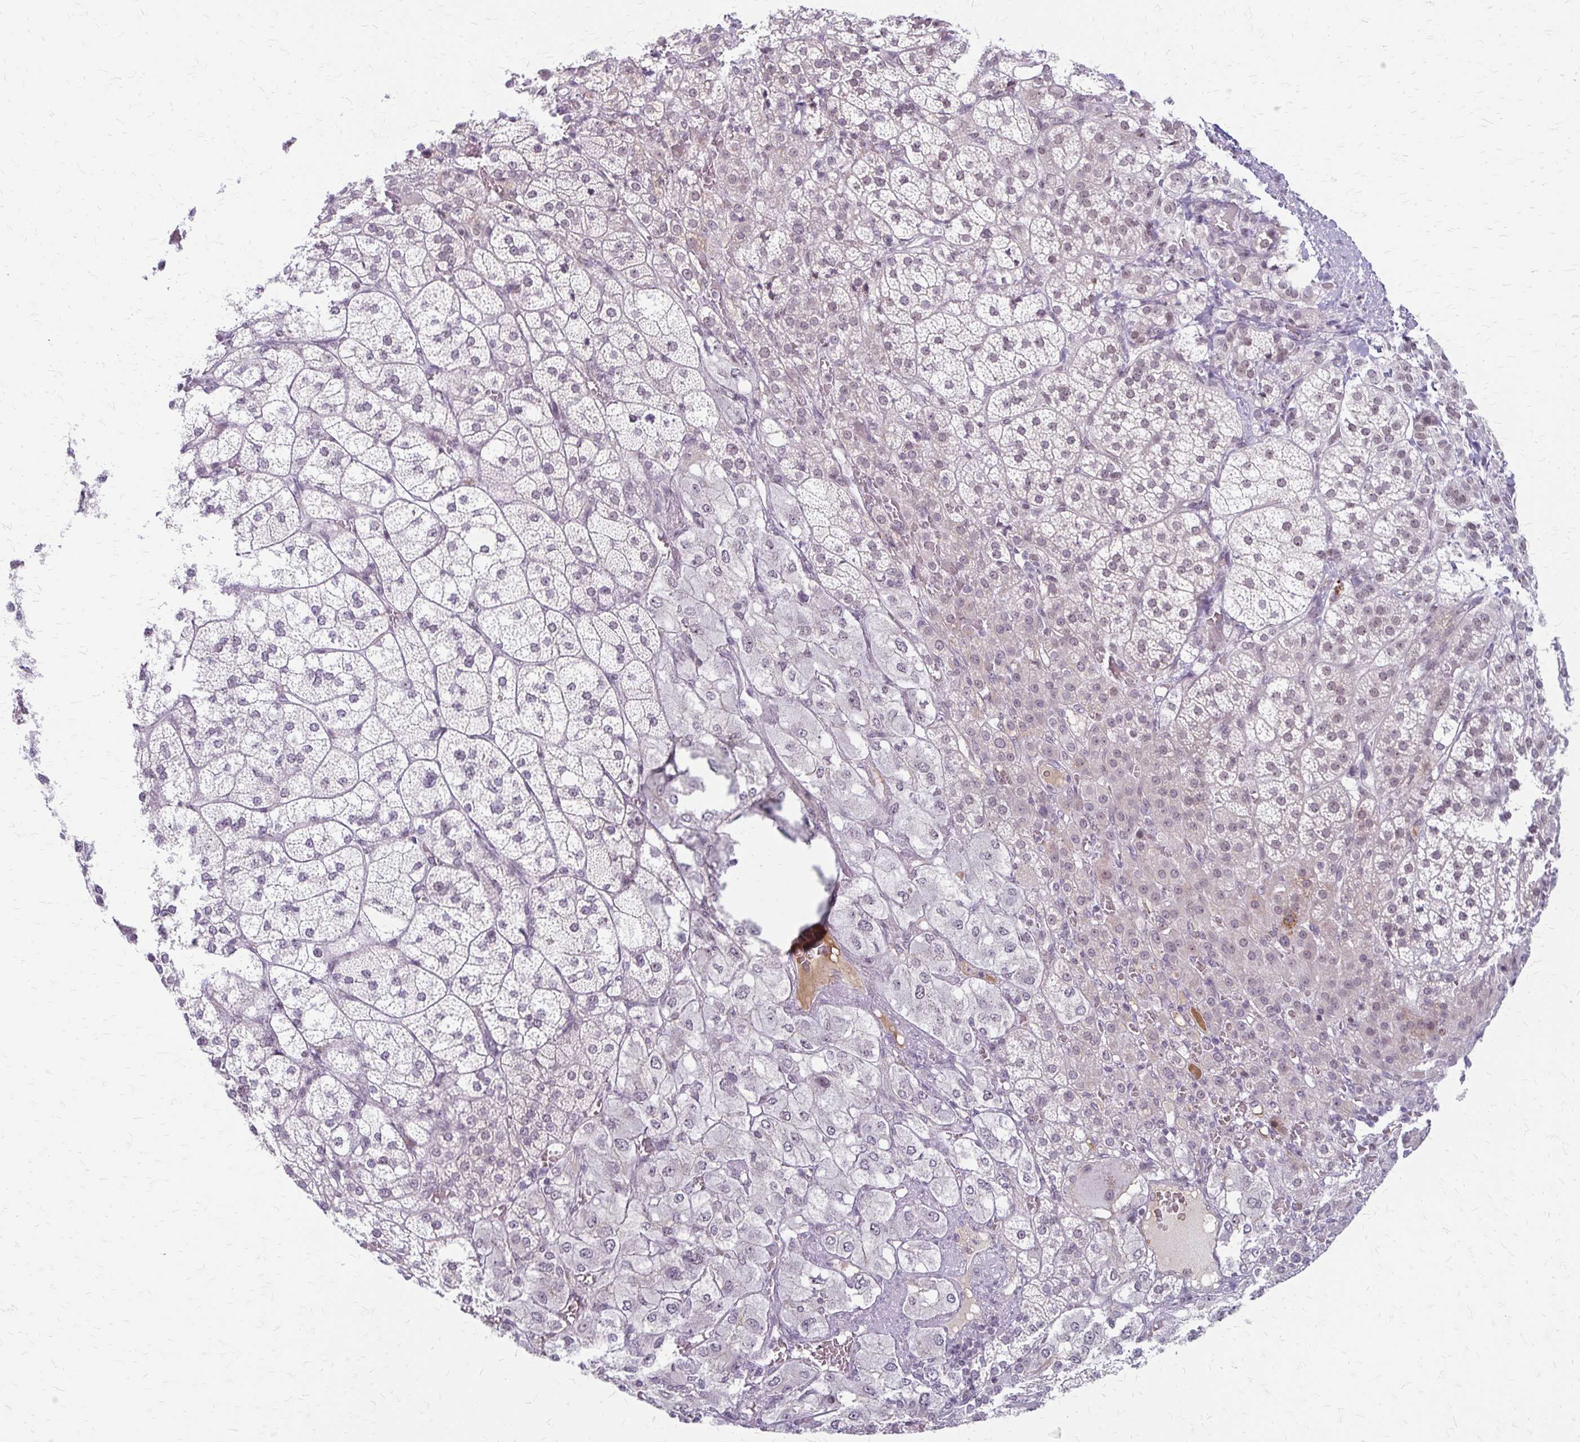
{"staining": {"intensity": "weak", "quantity": "25%-75%", "location": "cytoplasmic/membranous,nuclear"}, "tissue": "adrenal gland", "cell_type": "Glandular cells", "image_type": "normal", "snomed": [{"axis": "morphology", "description": "Normal tissue, NOS"}, {"axis": "topography", "description": "Adrenal gland"}], "caption": "Immunohistochemistry (IHC) of normal human adrenal gland displays low levels of weak cytoplasmic/membranous,nuclear positivity in approximately 25%-75% of glandular cells. (DAB (3,3'-diaminobenzidine) = brown stain, brightfield microscopy at high magnification).", "gene": "EED", "patient": {"sex": "female", "age": 60}}